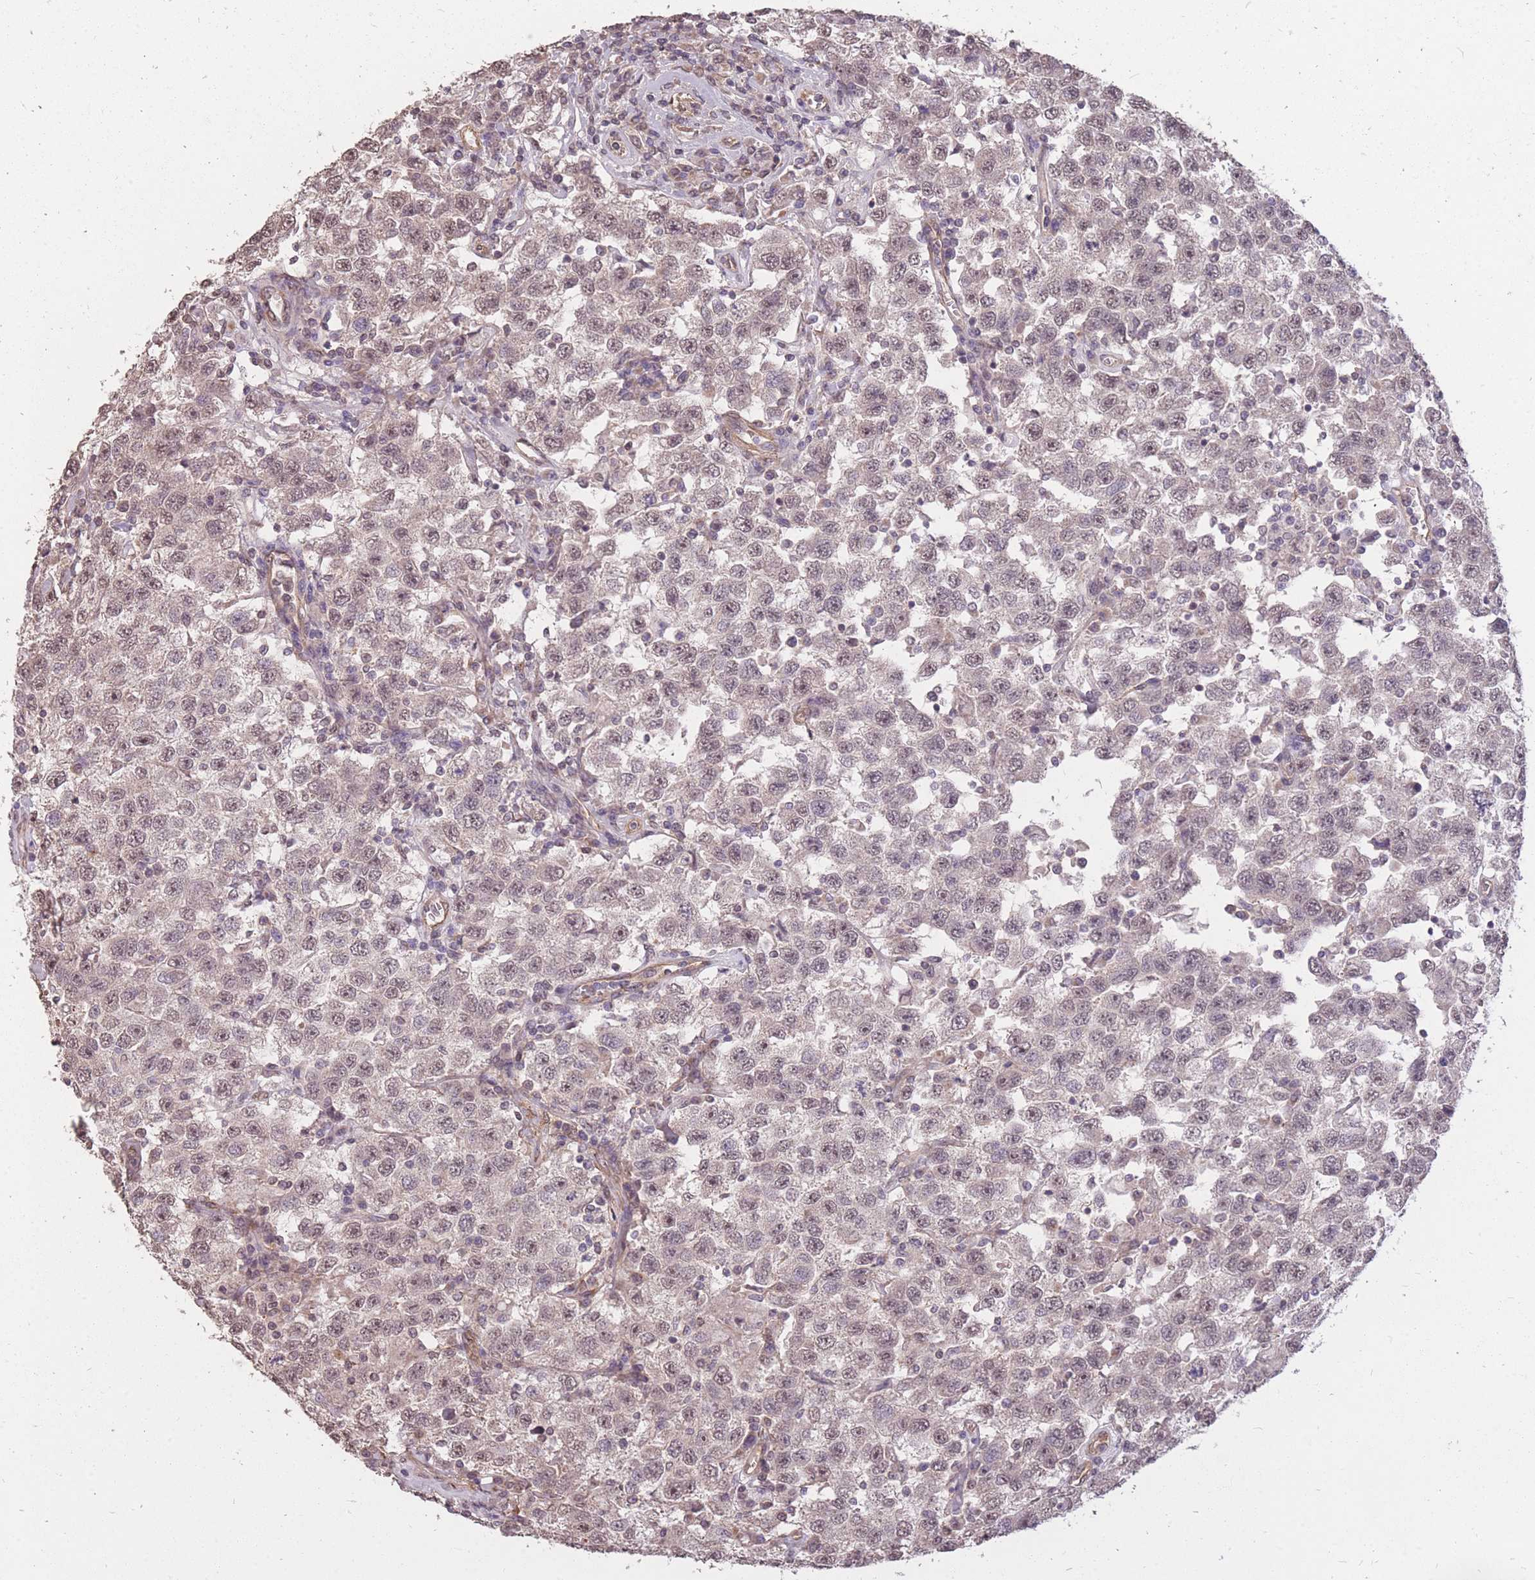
{"staining": {"intensity": "weak", "quantity": "25%-75%", "location": "nuclear"}, "tissue": "testis cancer", "cell_type": "Tumor cells", "image_type": "cancer", "snomed": [{"axis": "morphology", "description": "Seminoma, NOS"}, {"axis": "topography", "description": "Testis"}], "caption": "High-magnification brightfield microscopy of testis cancer (seminoma) stained with DAB (brown) and counterstained with hematoxylin (blue). tumor cells exhibit weak nuclear positivity is seen in about25%-75% of cells.", "gene": "DYNC1LI2", "patient": {"sex": "male", "age": 41}}